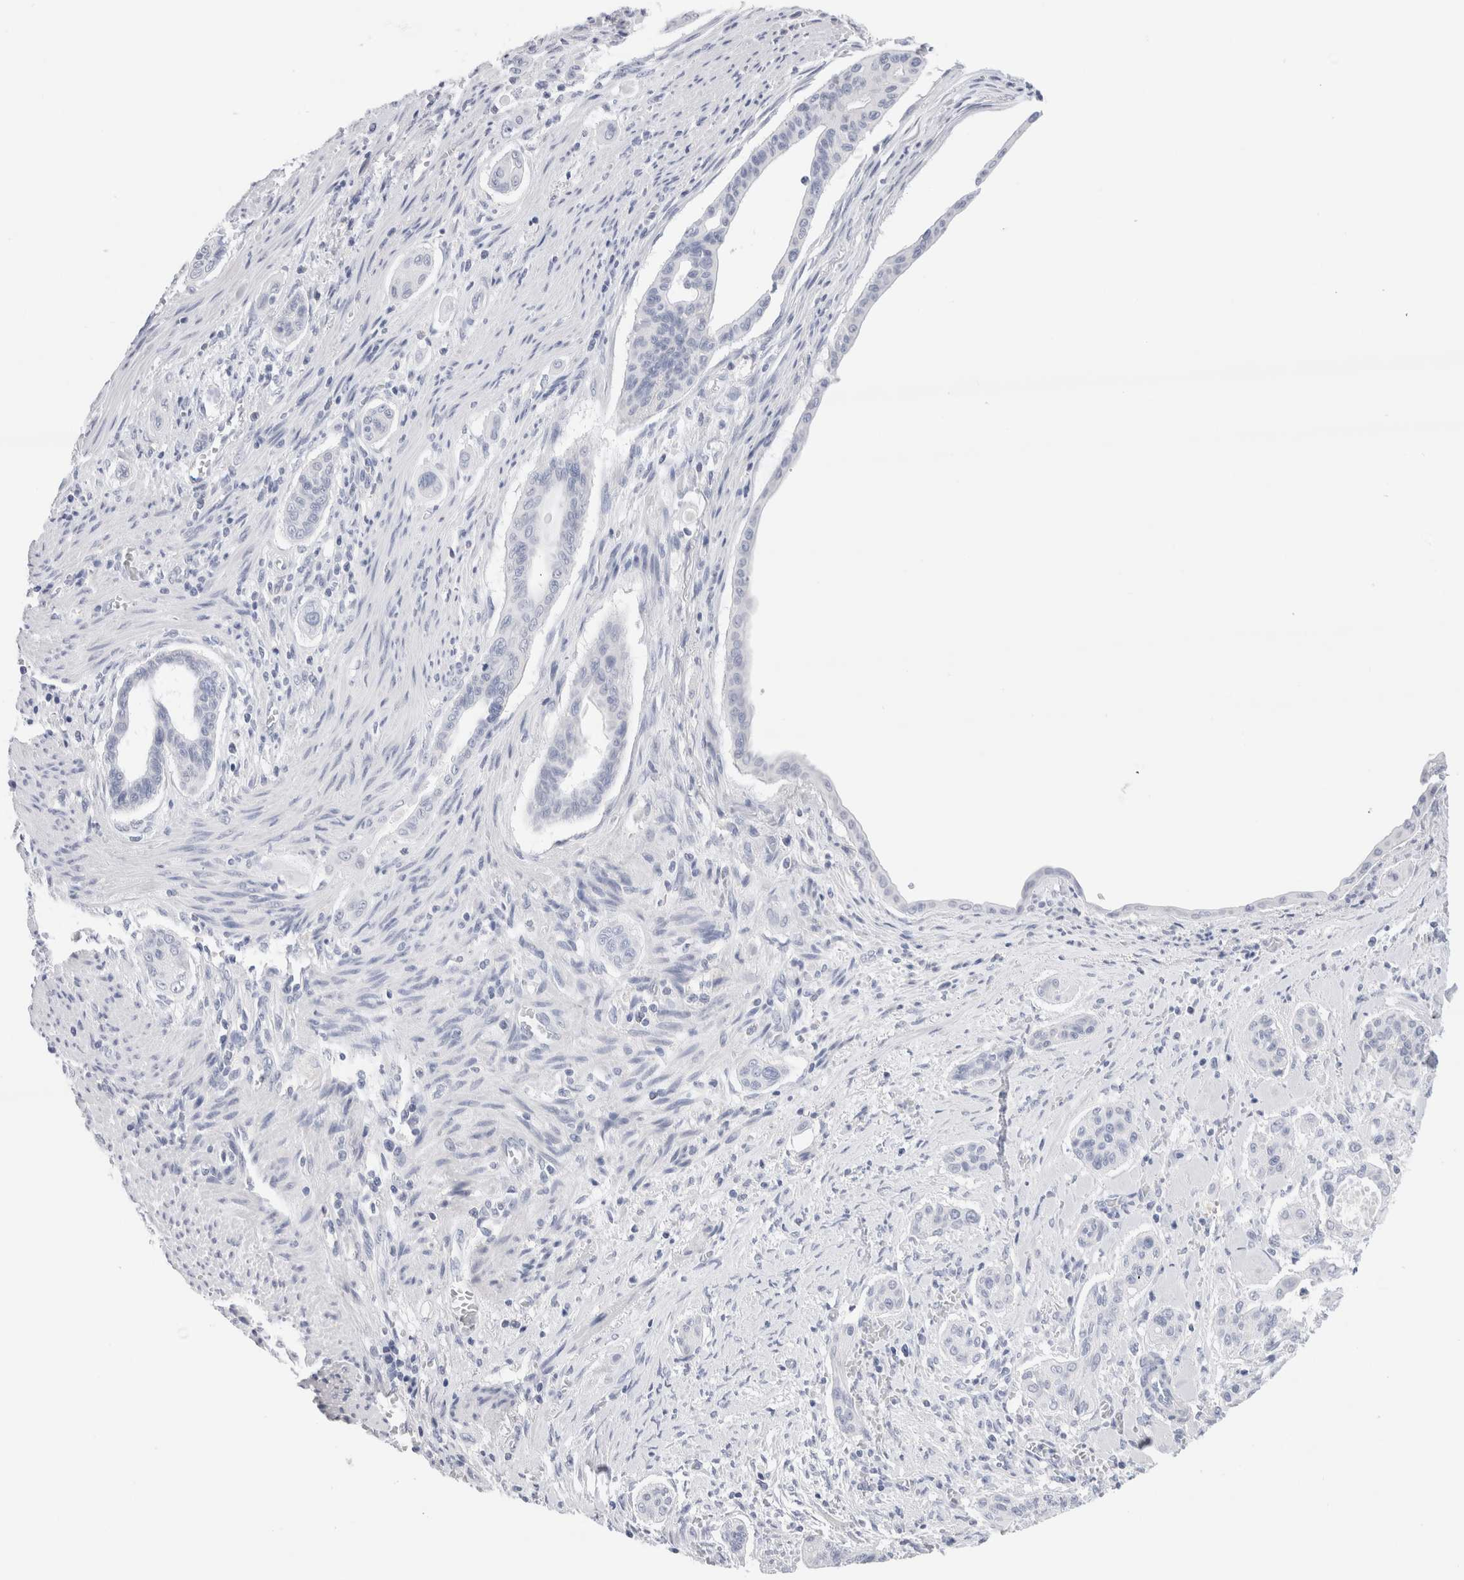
{"staining": {"intensity": "negative", "quantity": "none", "location": "none"}, "tissue": "pancreatic cancer", "cell_type": "Tumor cells", "image_type": "cancer", "snomed": [{"axis": "morphology", "description": "Adenocarcinoma, NOS"}, {"axis": "topography", "description": "Pancreas"}], "caption": "IHC photomicrograph of neoplastic tissue: human adenocarcinoma (pancreatic) stained with DAB shows no significant protein positivity in tumor cells.", "gene": "ECHDC2", "patient": {"sex": "male", "age": 77}}